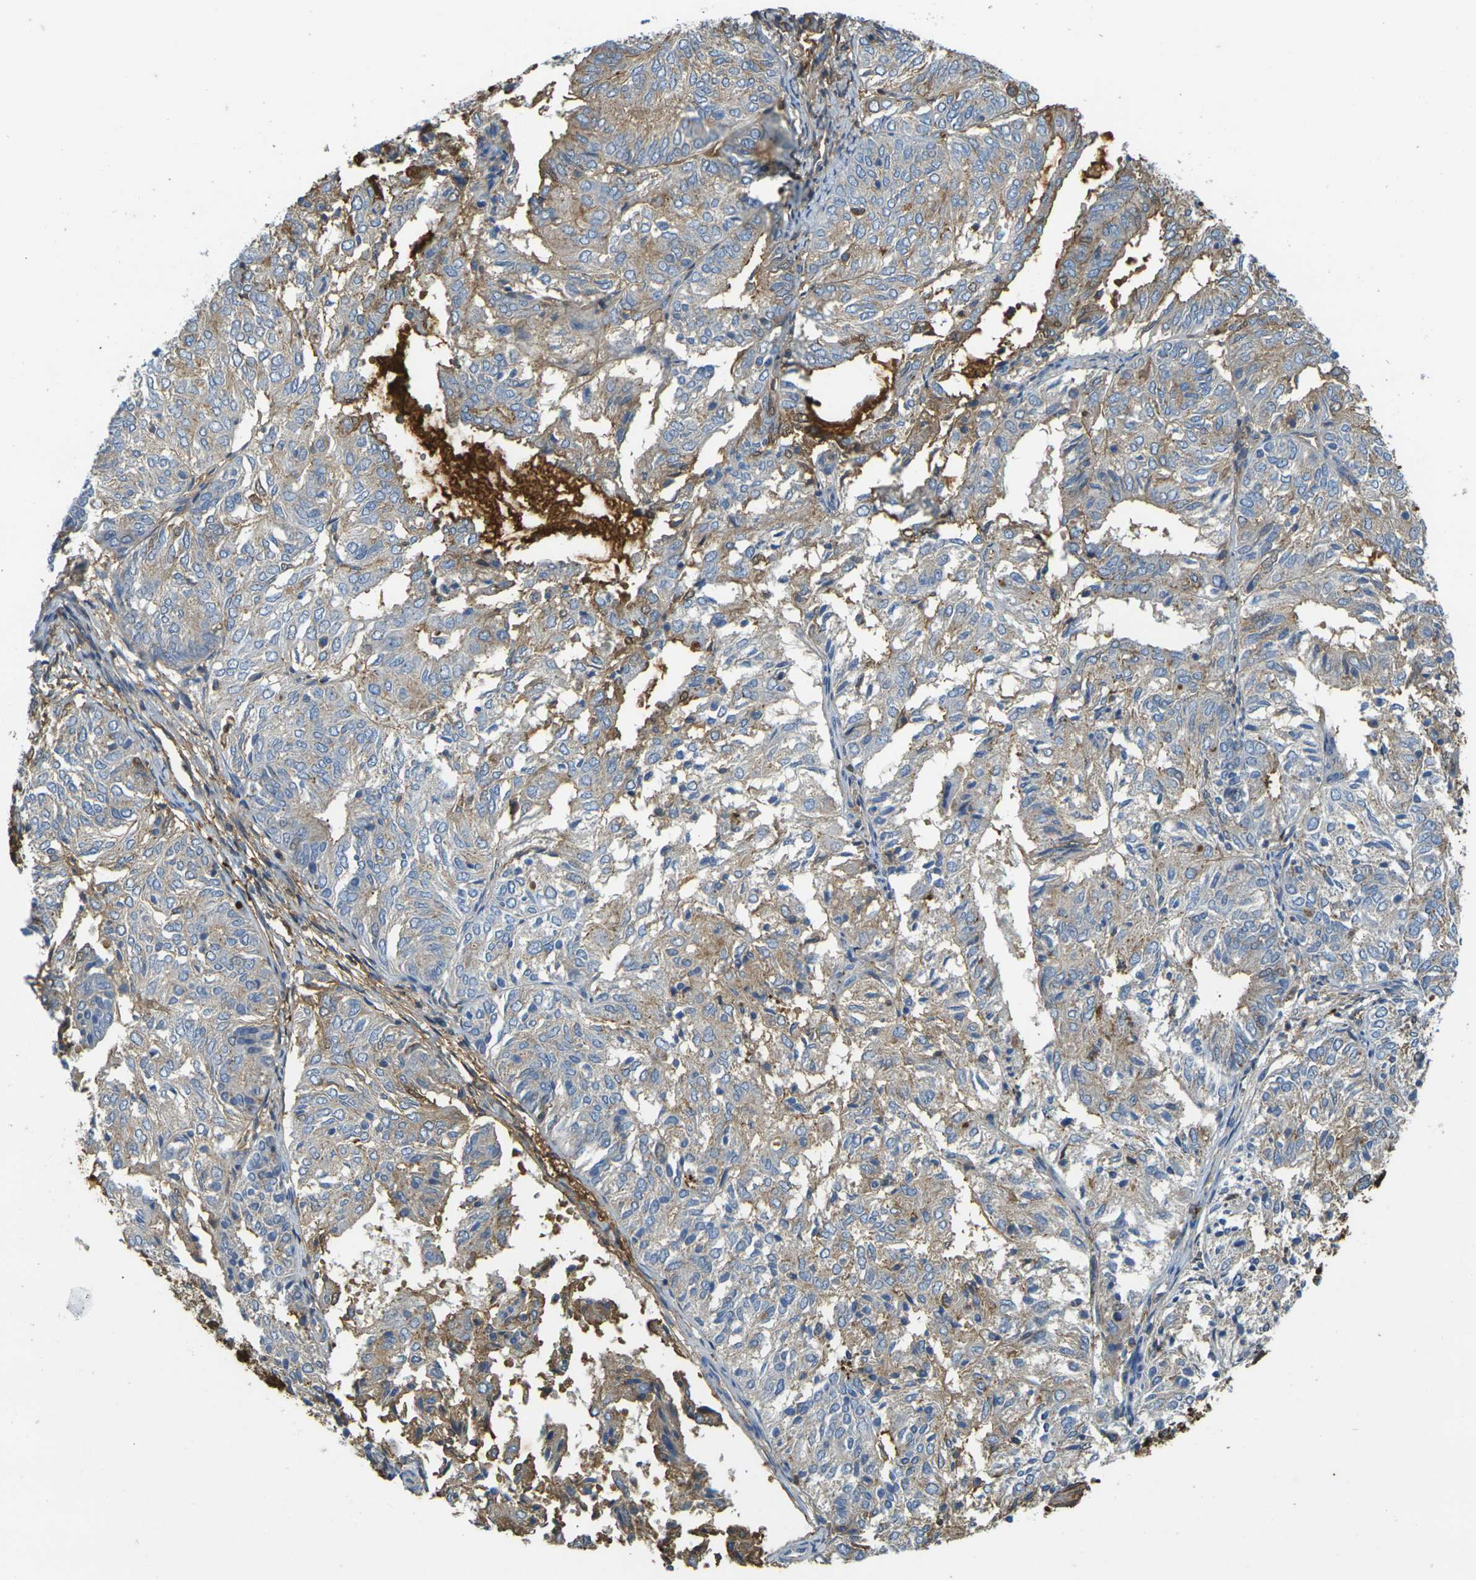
{"staining": {"intensity": "weak", "quantity": ">75%", "location": "cytoplasmic/membranous"}, "tissue": "endometrial cancer", "cell_type": "Tumor cells", "image_type": "cancer", "snomed": [{"axis": "morphology", "description": "Adenocarcinoma, NOS"}, {"axis": "topography", "description": "Uterus"}], "caption": "Protein staining reveals weak cytoplasmic/membranous expression in about >75% of tumor cells in endometrial cancer.", "gene": "PLCD1", "patient": {"sex": "female", "age": 60}}